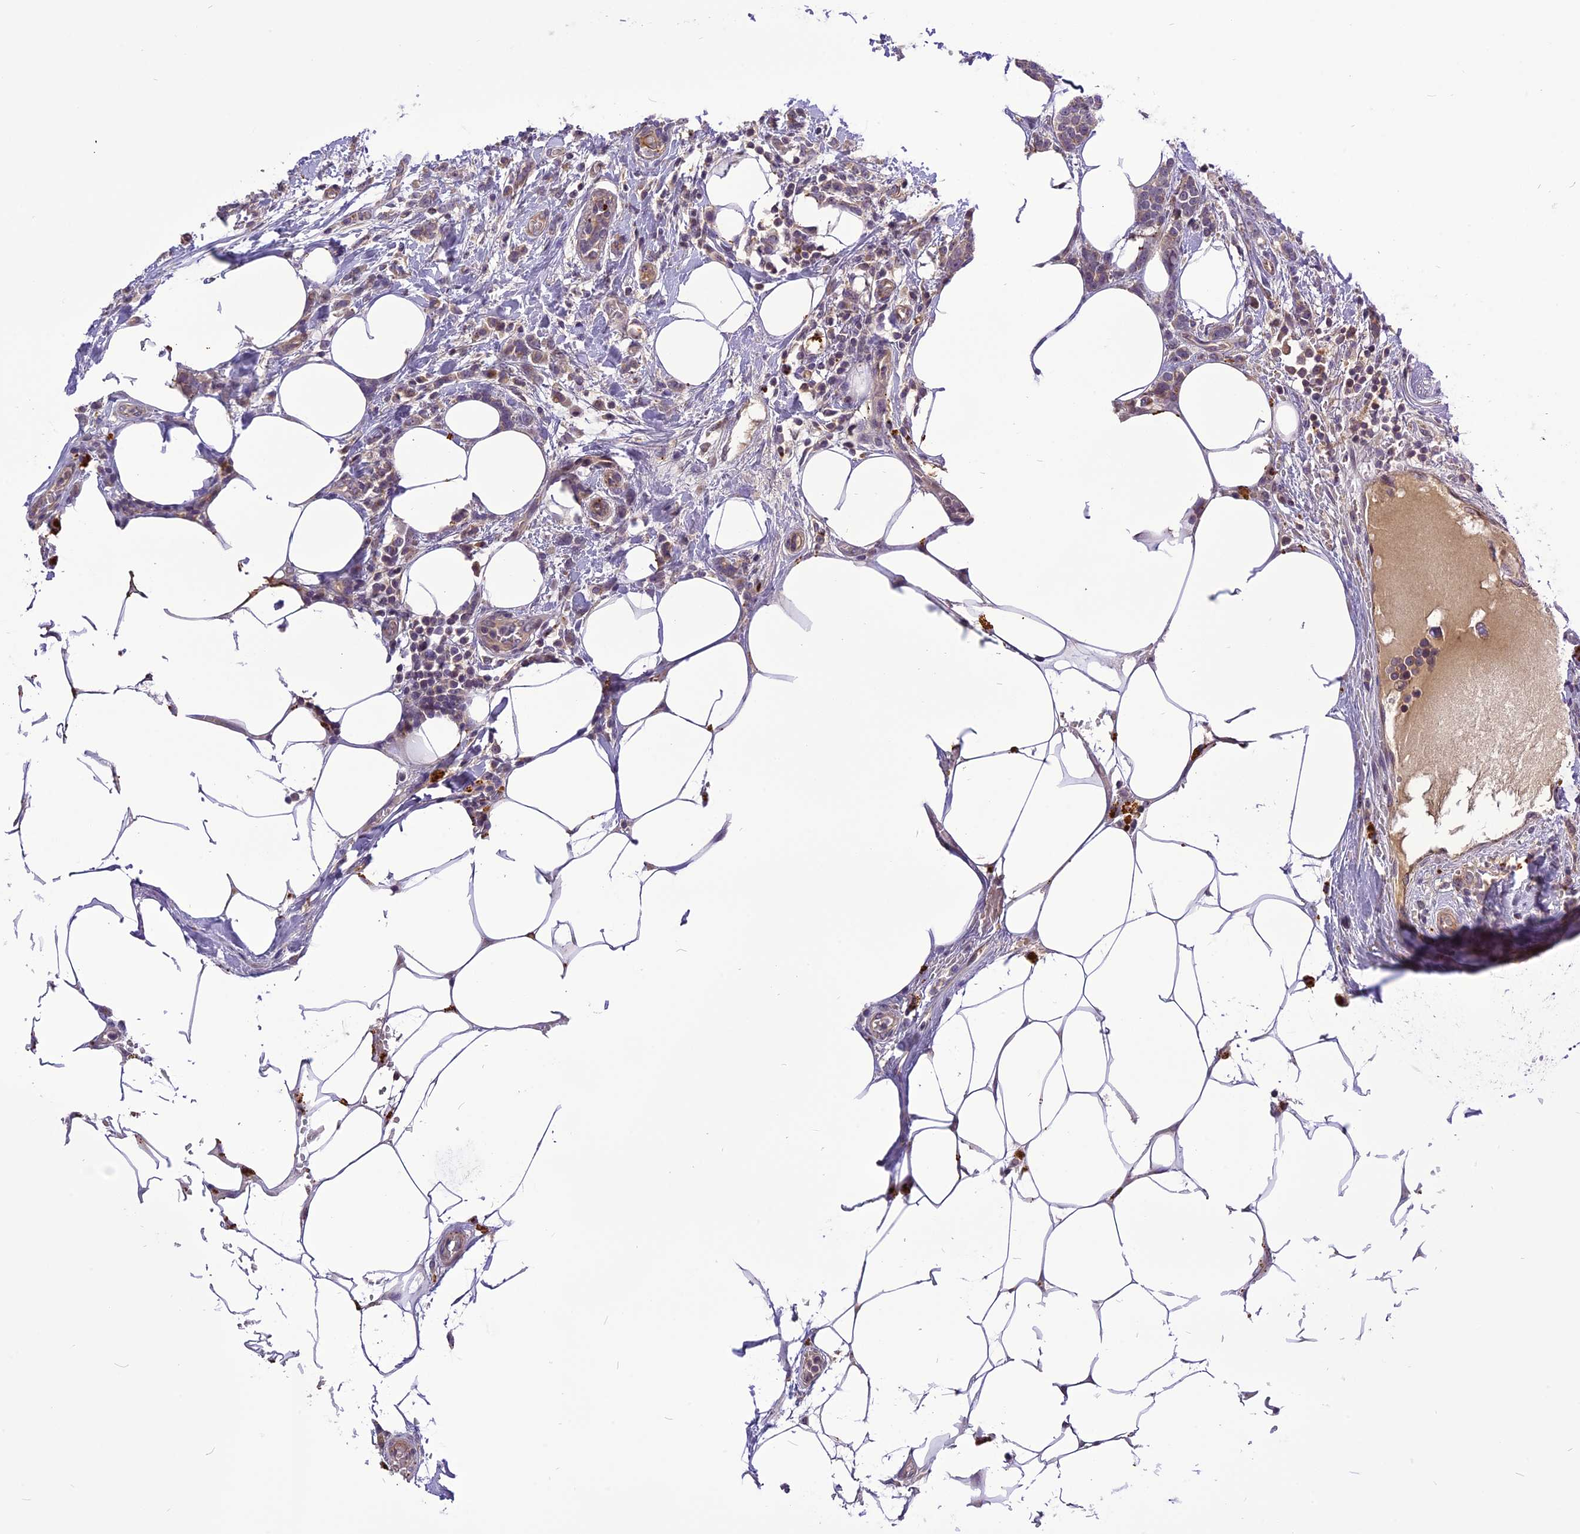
{"staining": {"intensity": "weak", "quantity": ">75%", "location": "cytoplasmic/membranous"}, "tissue": "breast cancer", "cell_type": "Tumor cells", "image_type": "cancer", "snomed": [{"axis": "morphology", "description": "Lobular carcinoma"}, {"axis": "topography", "description": "Breast"}], "caption": "Weak cytoplasmic/membranous protein expression is identified in about >75% of tumor cells in breast lobular carcinoma.", "gene": "FNIP2", "patient": {"sex": "female", "age": 58}}